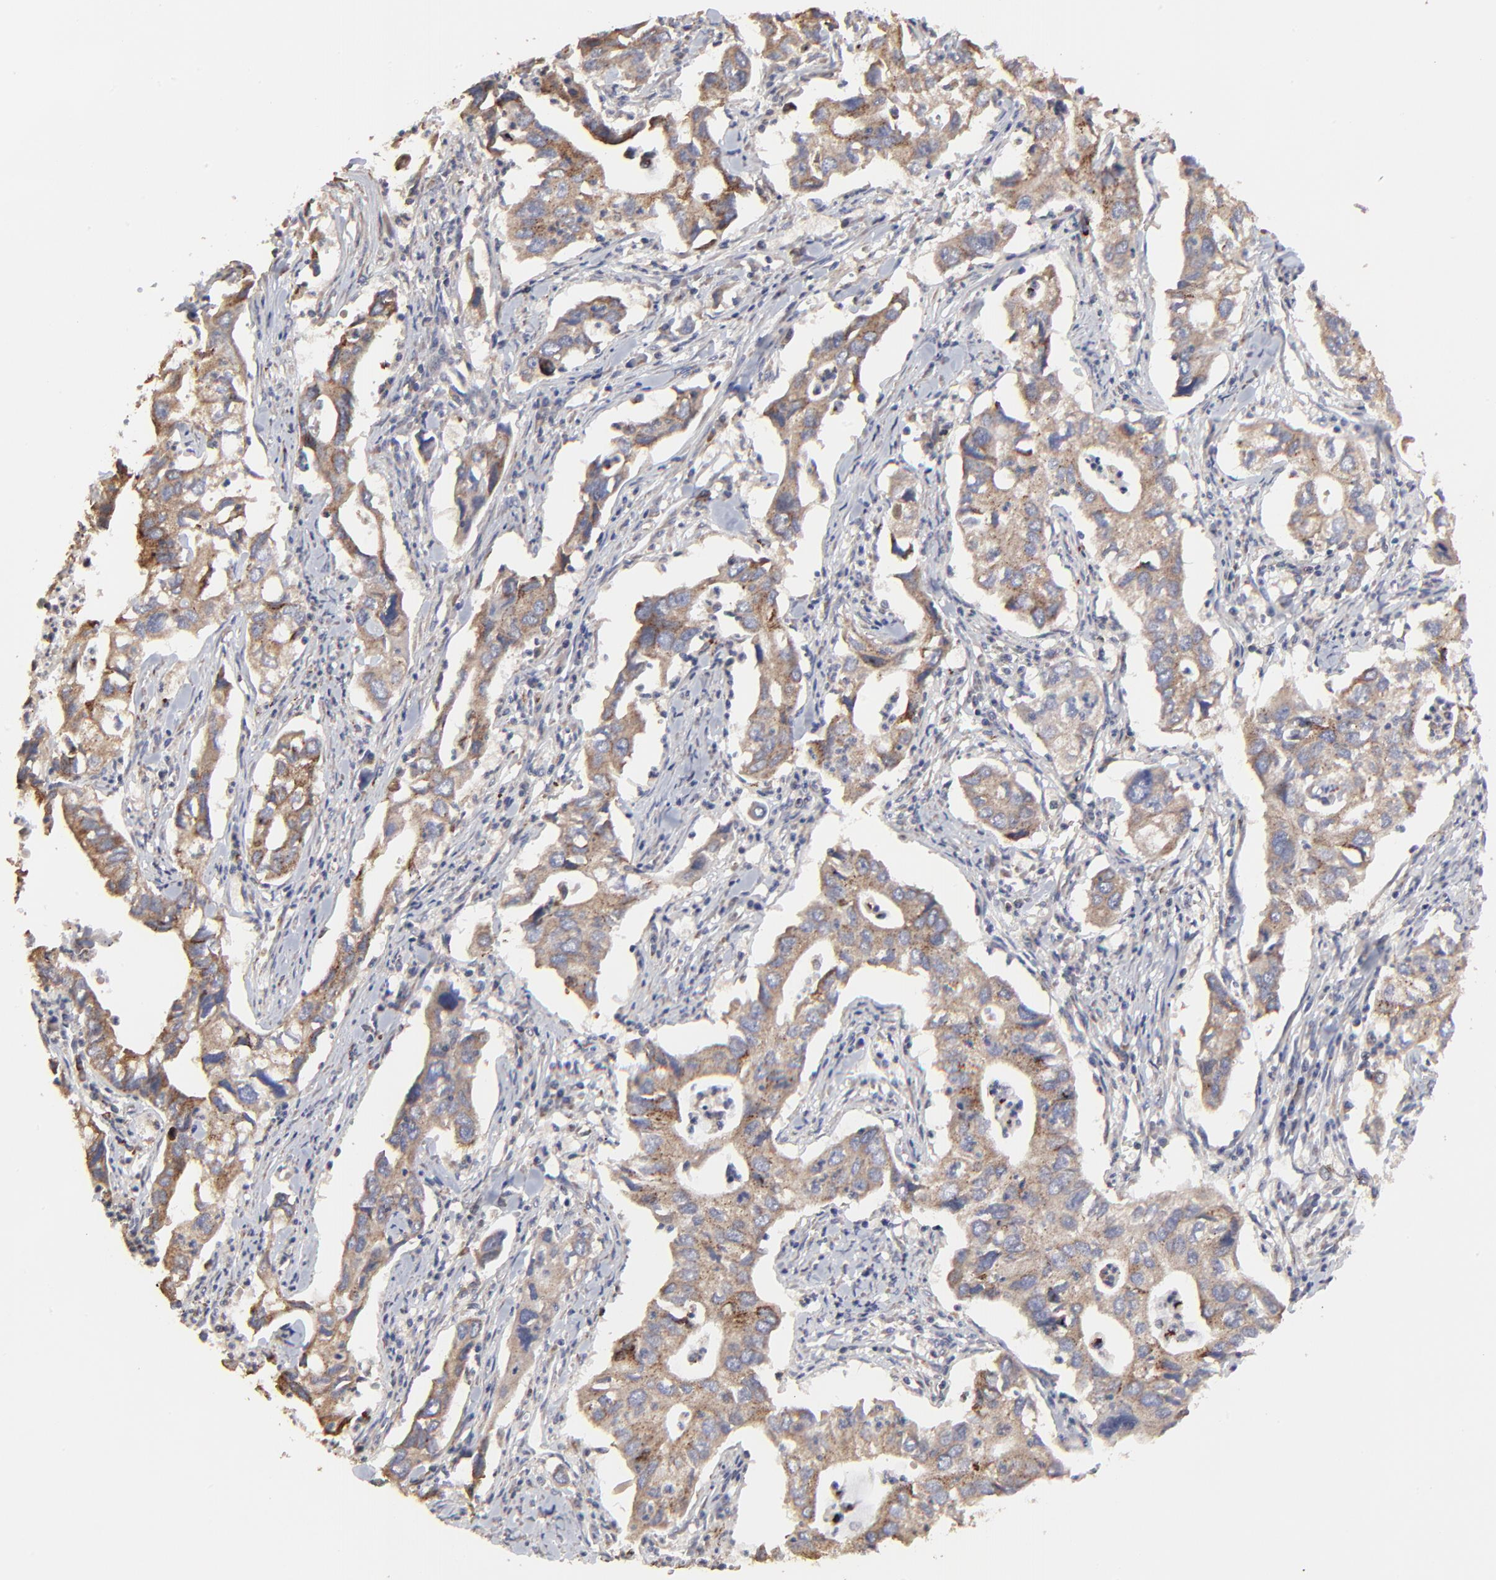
{"staining": {"intensity": "strong", "quantity": ">75%", "location": "cytoplasmic/membranous"}, "tissue": "lung cancer", "cell_type": "Tumor cells", "image_type": "cancer", "snomed": [{"axis": "morphology", "description": "Adenocarcinoma, NOS"}, {"axis": "topography", "description": "Lung"}], "caption": "Approximately >75% of tumor cells in lung cancer reveal strong cytoplasmic/membranous protein staining as visualized by brown immunohistochemical staining.", "gene": "ELP2", "patient": {"sex": "male", "age": 48}}